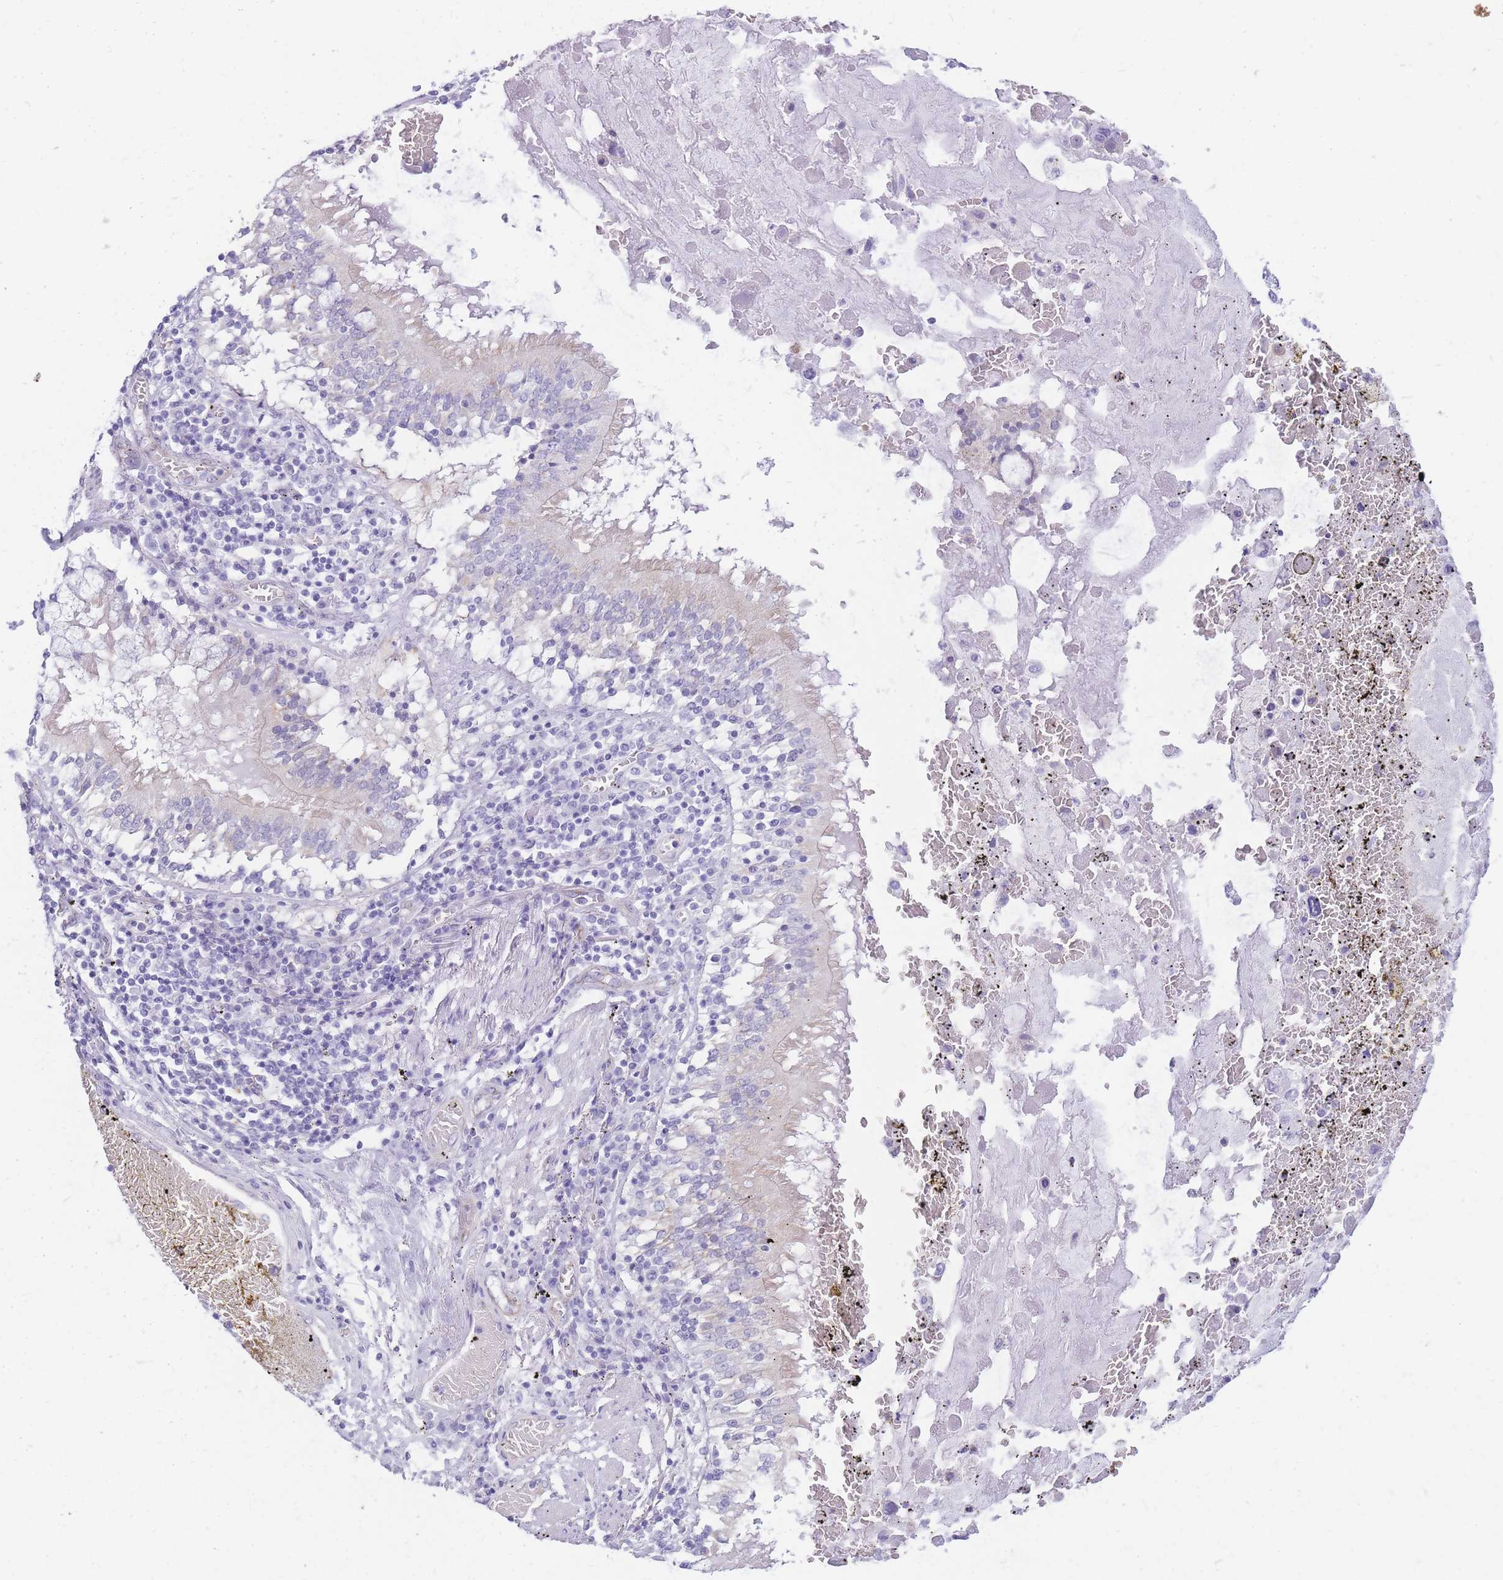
{"staining": {"intensity": "negative", "quantity": "none", "location": "none"}, "tissue": "lung cancer", "cell_type": "Tumor cells", "image_type": "cancer", "snomed": [{"axis": "morphology", "description": "Squamous cell carcinoma, NOS"}, {"axis": "topography", "description": "Lung"}], "caption": "Immunohistochemistry (IHC) histopathology image of human lung squamous cell carcinoma stained for a protein (brown), which shows no expression in tumor cells.", "gene": "MTSS2", "patient": {"sex": "male", "age": 65}}